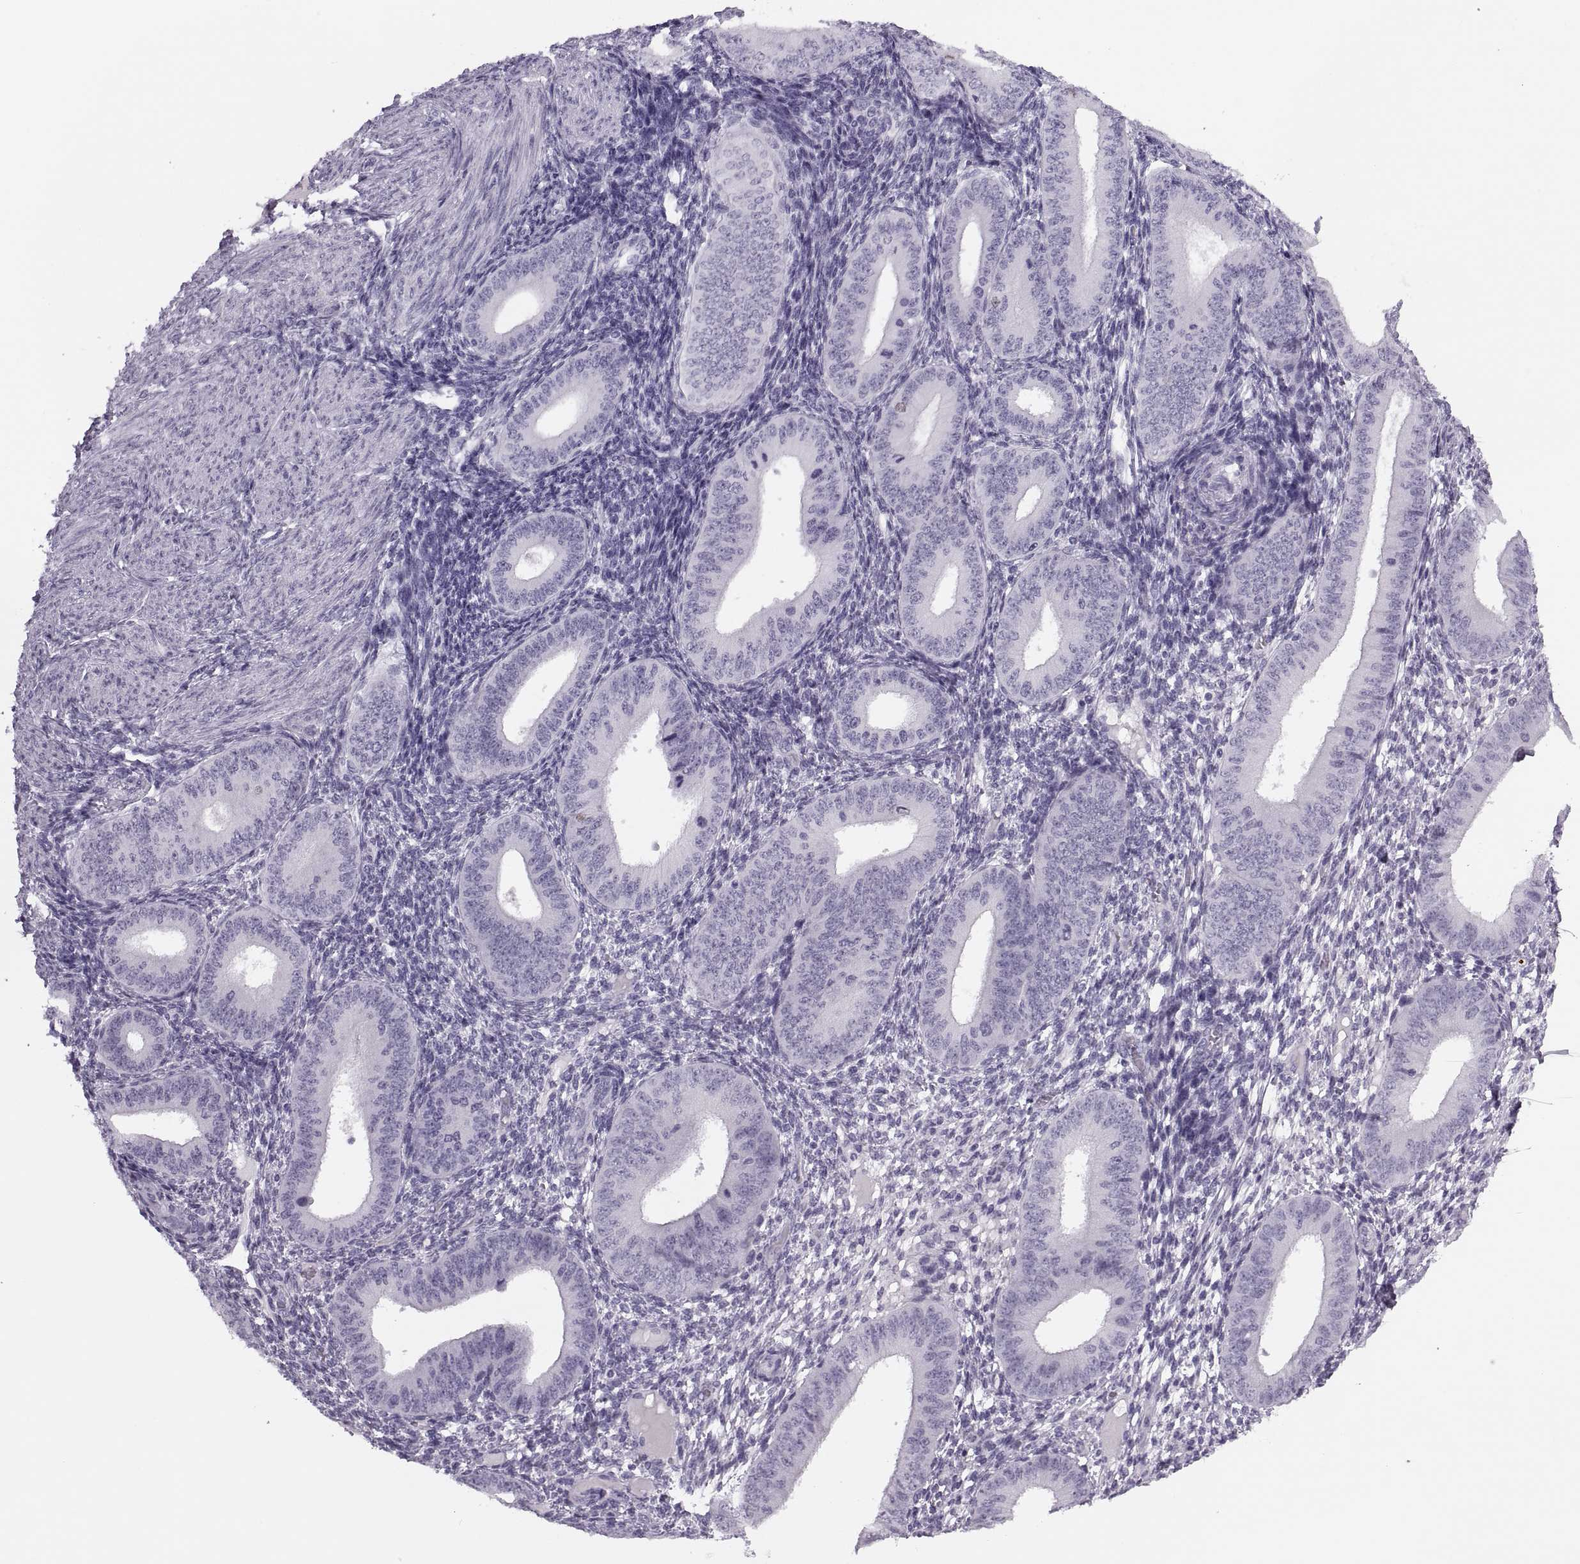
{"staining": {"intensity": "negative", "quantity": "none", "location": "none"}, "tissue": "endometrium", "cell_type": "Cells in endometrial stroma", "image_type": "normal", "snomed": [{"axis": "morphology", "description": "Normal tissue, NOS"}, {"axis": "topography", "description": "Endometrium"}], "caption": "Cells in endometrial stroma show no significant protein staining in benign endometrium. (Stains: DAB (3,3'-diaminobenzidine) immunohistochemistry (IHC) with hematoxylin counter stain, Microscopy: brightfield microscopy at high magnification).", "gene": "FAM24A", "patient": {"sex": "female", "age": 39}}